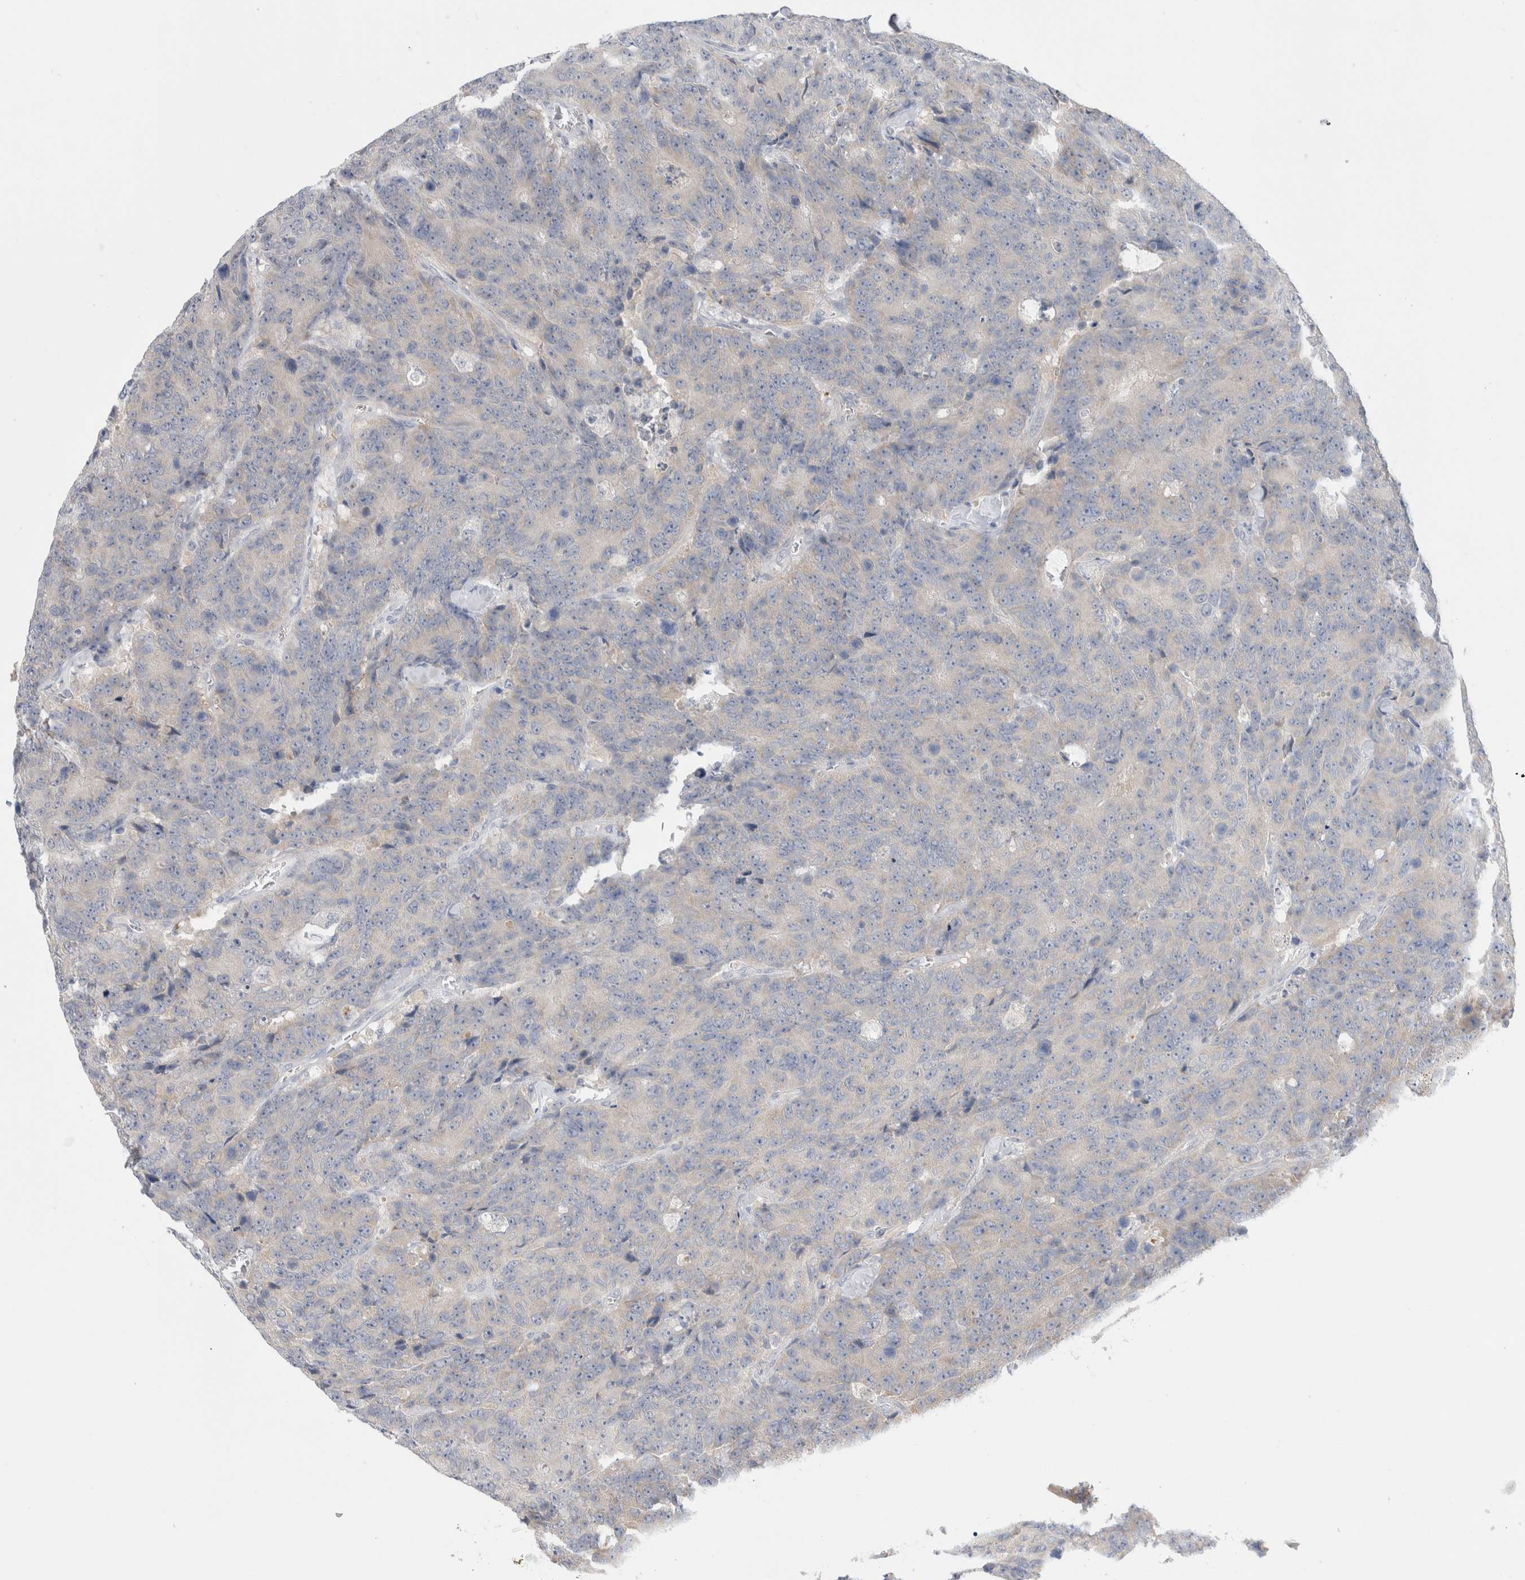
{"staining": {"intensity": "negative", "quantity": "none", "location": "none"}, "tissue": "colorectal cancer", "cell_type": "Tumor cells", "image_type": "cancer", "snomed": [{"axis": "morphology", "description": "Adenocarcinoma, NOS"}, {"axis": "topography", "description": "Colon"}], "caption": "A micrograph of colorectal cancer stained for a protein demonstrates no brown staining in tumor cells.", "gene": "NDOR1", "patient": {"sex": "female", "age": 86}}